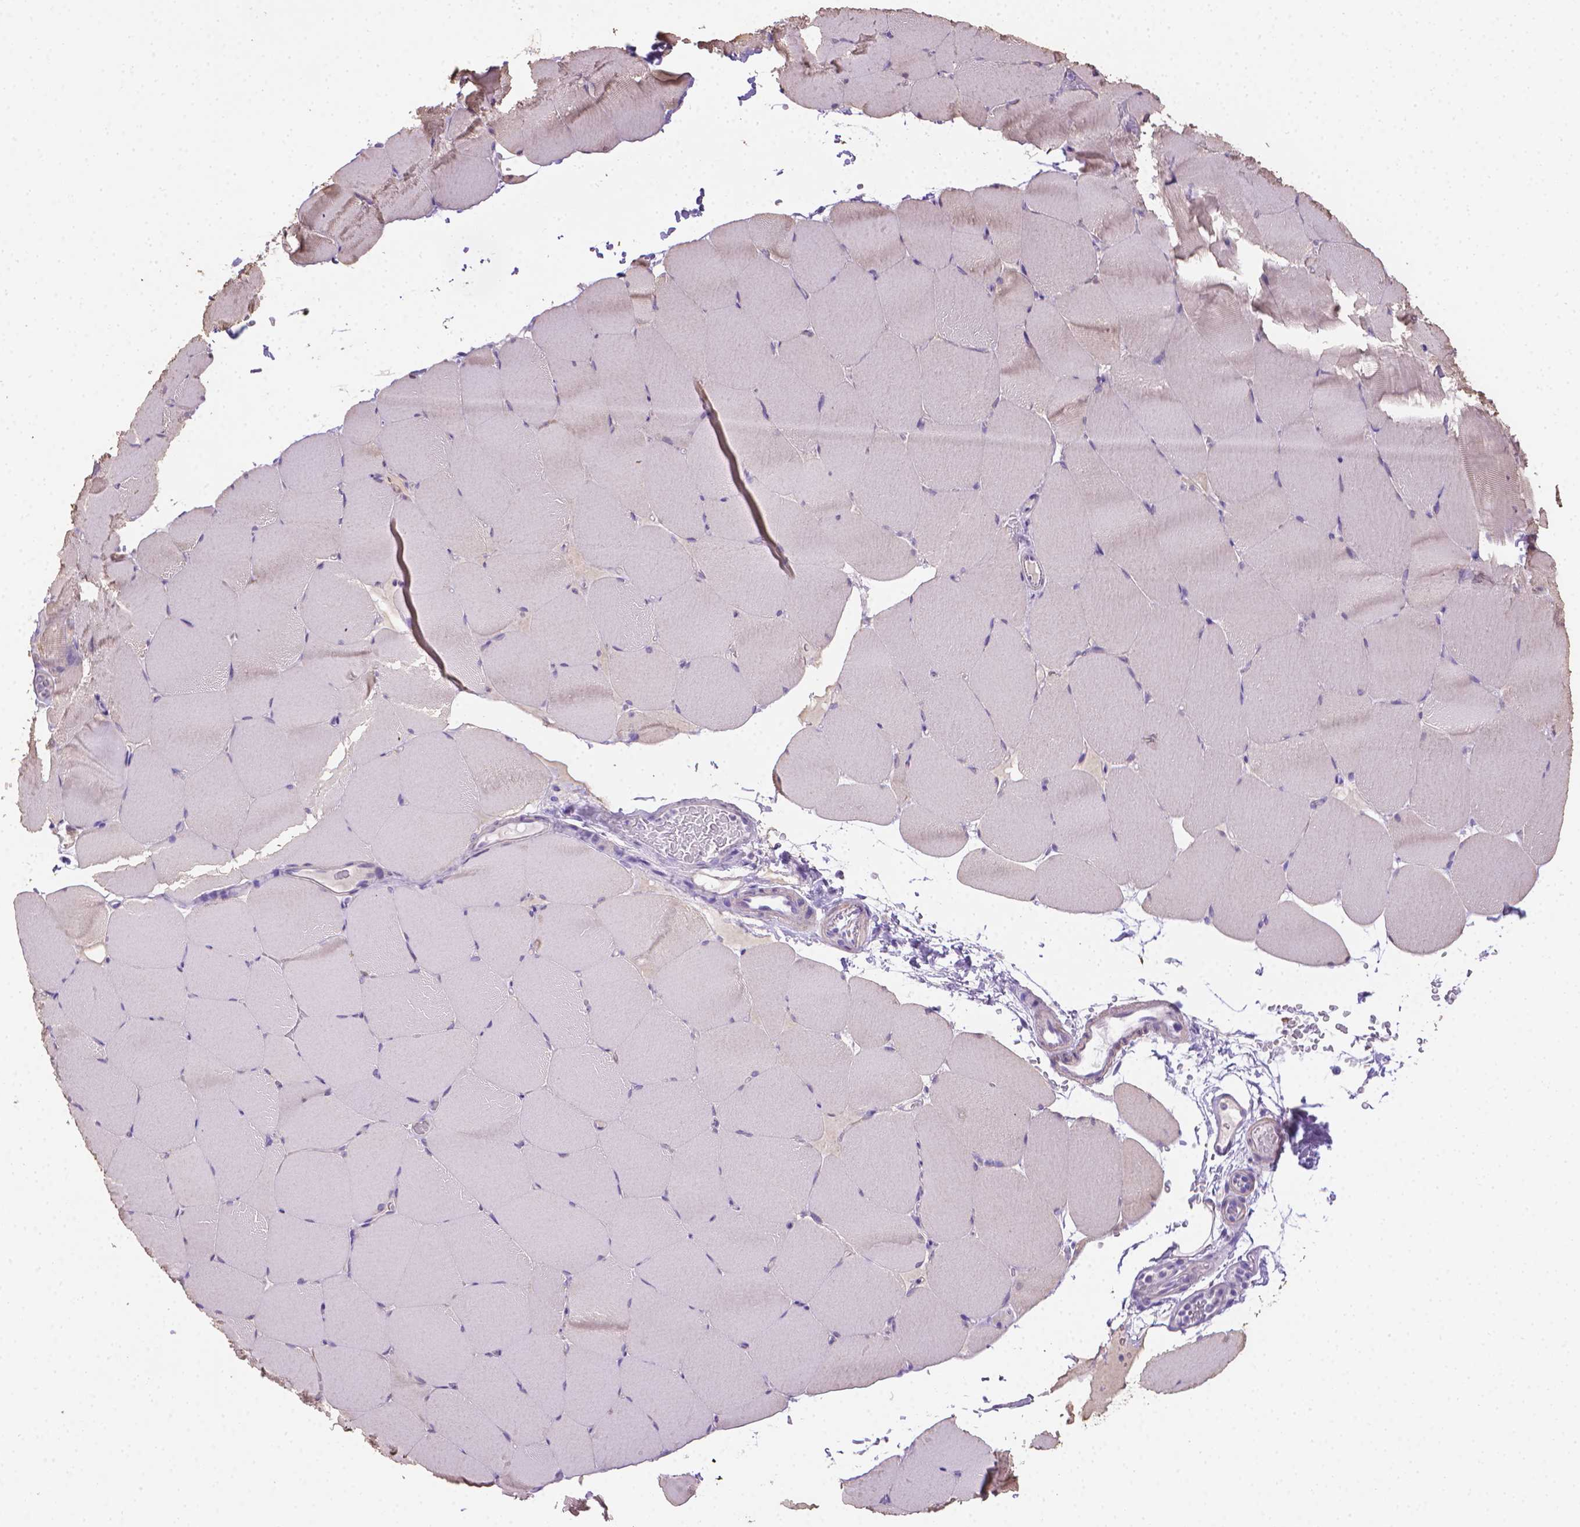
{"staining": {"intensity": "weak", "quantity": "<25%", "location": "cytoplasmic/membranous"}, "tissue": "skeletal muscle", "cell_type": "Myocytes", "image_type": "normal", "snomed": [{"axis": "morphology", "description": "Normal tissue, NOS"}, {"axis": "topography", "description": "Skeletal muscle"}], "caption": "DAB immunohistochemical staining of benign skeletal muscle demonstrates no significant staining in myocytes.", "gene": "PNMA2", "patient": {"sex": "female", "age": 37}}